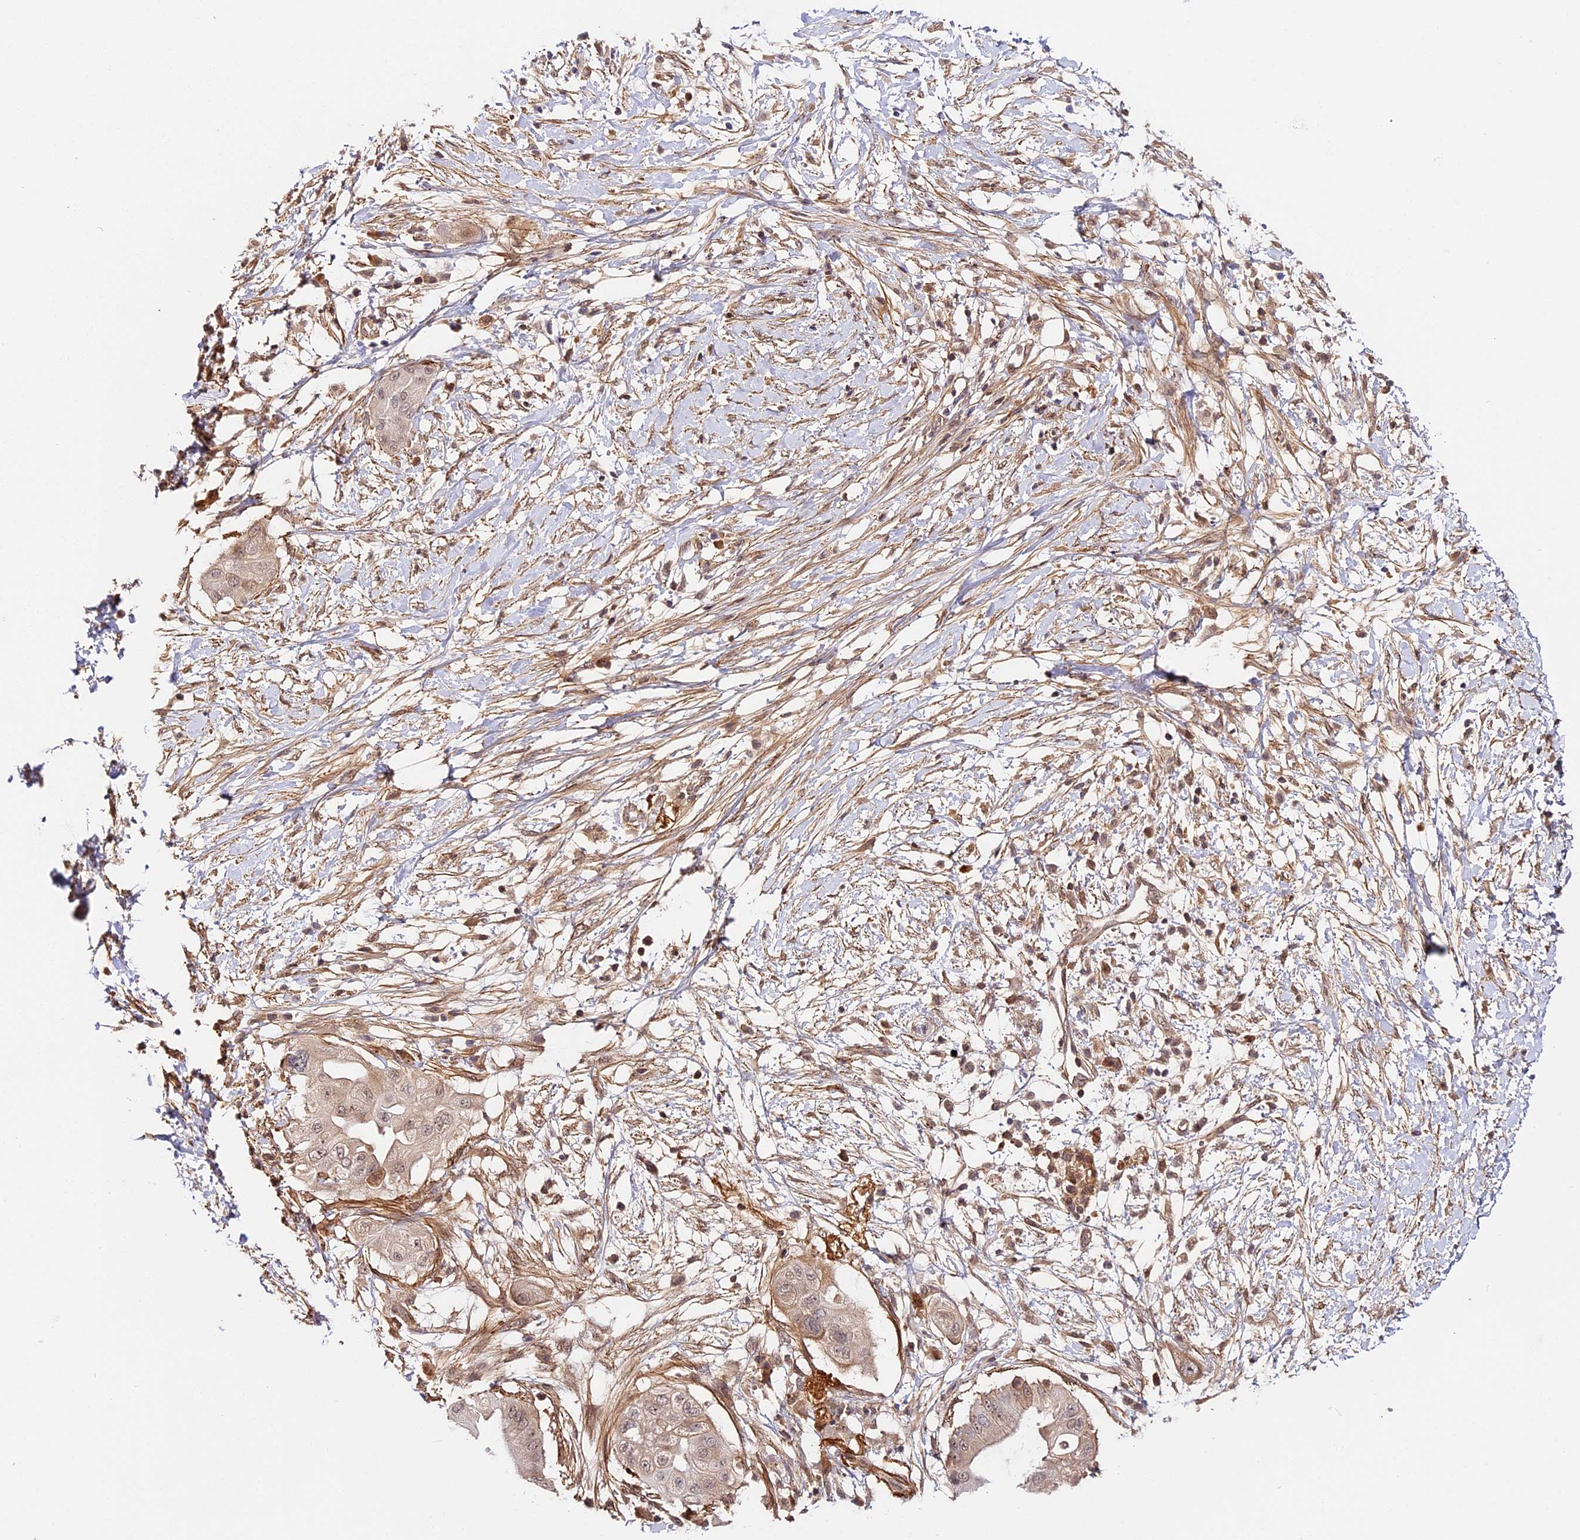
{"staining": {"intensity": "weak", "quantity": "<25%", "location": "nuclear"}, "tissue": "pancreatic cancer", "cell_type": "Tumor cells", "image_type": "cancer", "snomed": [{"axis": "morphology", "description": "Adenocarcinoma, NOS"}, {"axis": "topography", "description": "Pancreas"}], "caption": "There is no significant positivity in tumor cells of pancreatic cancer (adenocarcinoma).", "gene": "IMPACT", "patient": {"sex": "male", "age": 68}}